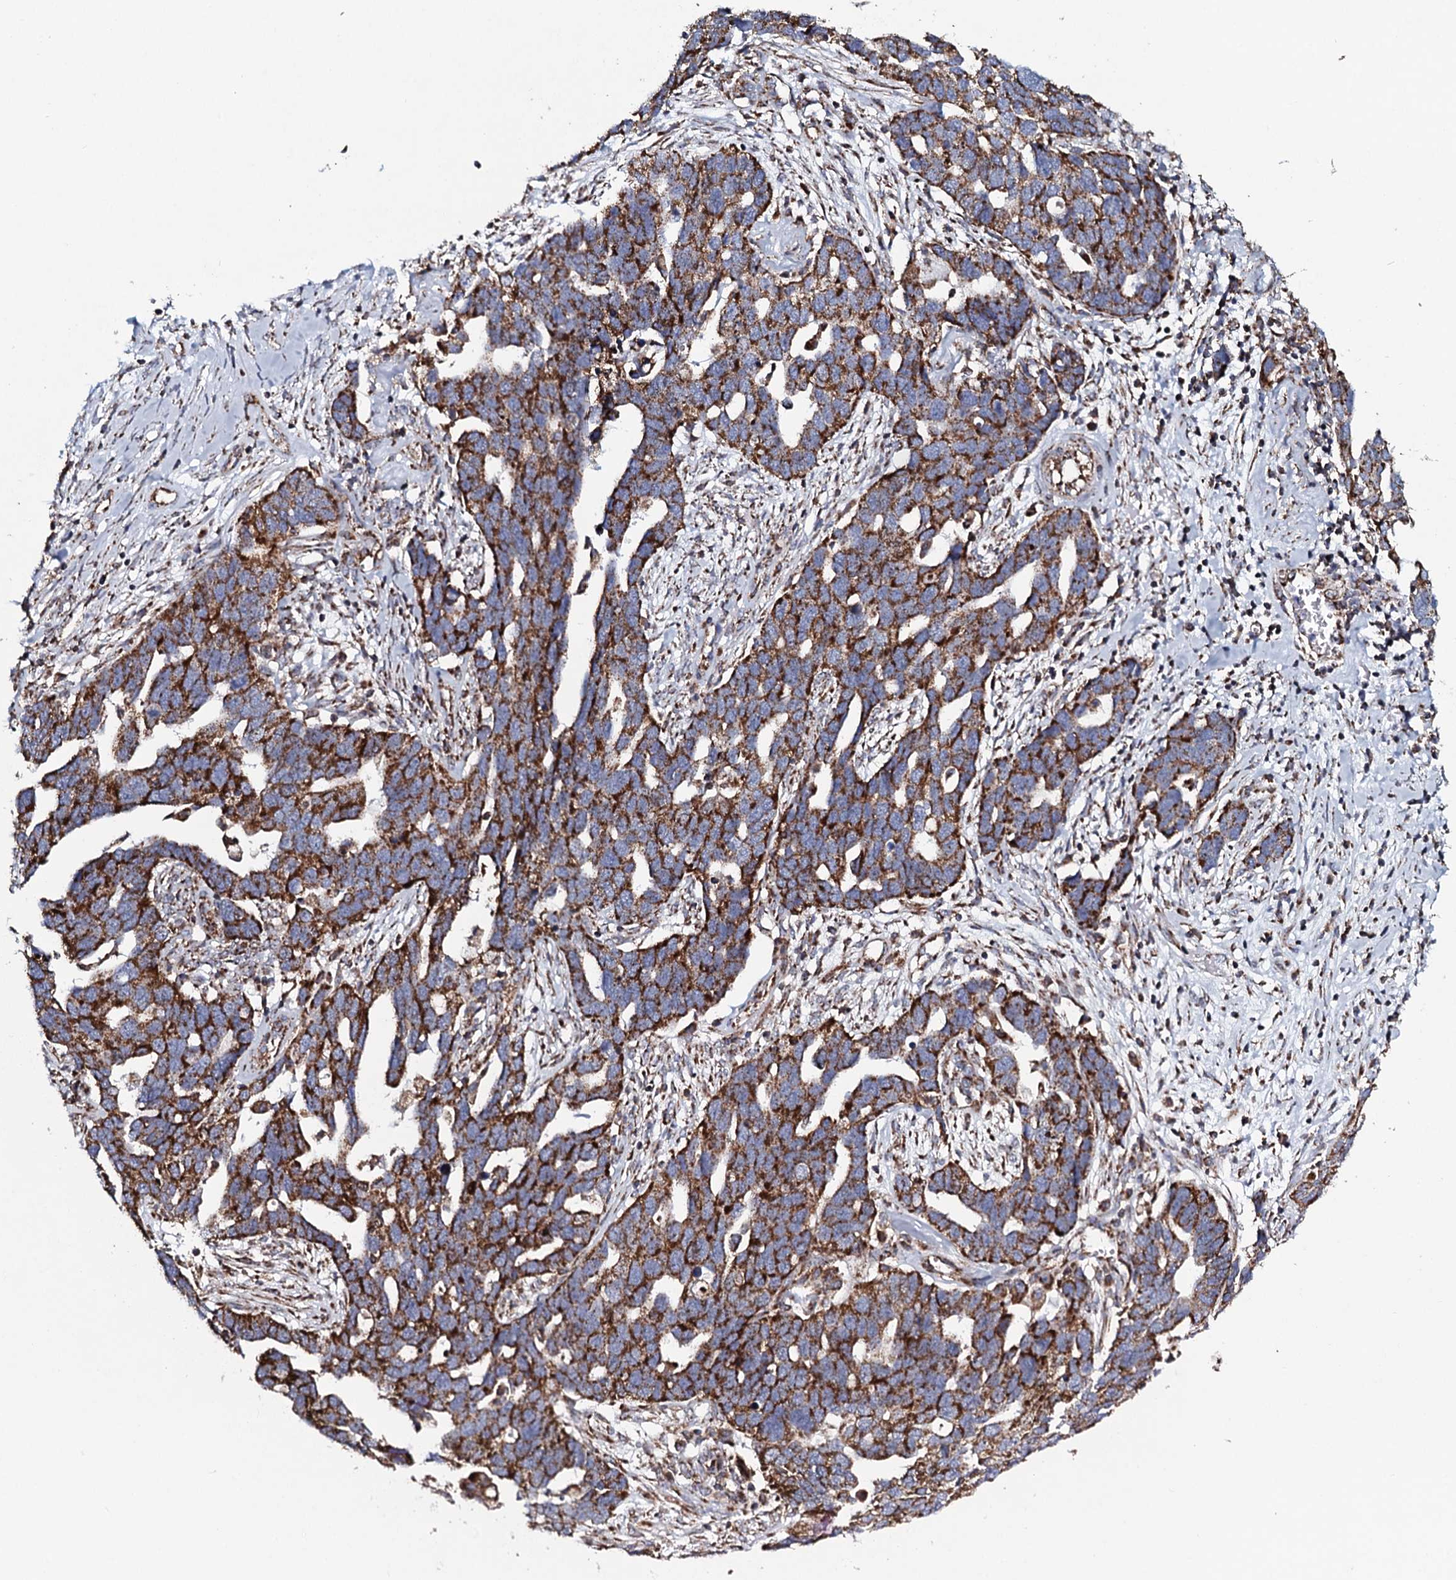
{"staining": {"intensity": "strong", "quantity": ">75%", "location": "cytoplasmic/membranous"}, "tissue": "ovarian cancer", "cell_type": "Tumor cells", "image_type": "cancer", "snomed": [{"axis": "morphology", "description": "Cystadenocarcinoma, serous, NOS"}, {"axis": "topography", "description": "Ovary"}], "caption": "Immunohistochemical staining of human ovarian cancer reveals high levels of strong cytoplasmic/membranous protein expression in approximately >75% of tumor cells. (DAB (3,3'-diaminobenzidine) IHC, brown staining for protein, blue staining for nuclei).", "gene": "EVC2", "patient": {"sex": "female", "age": 54}}